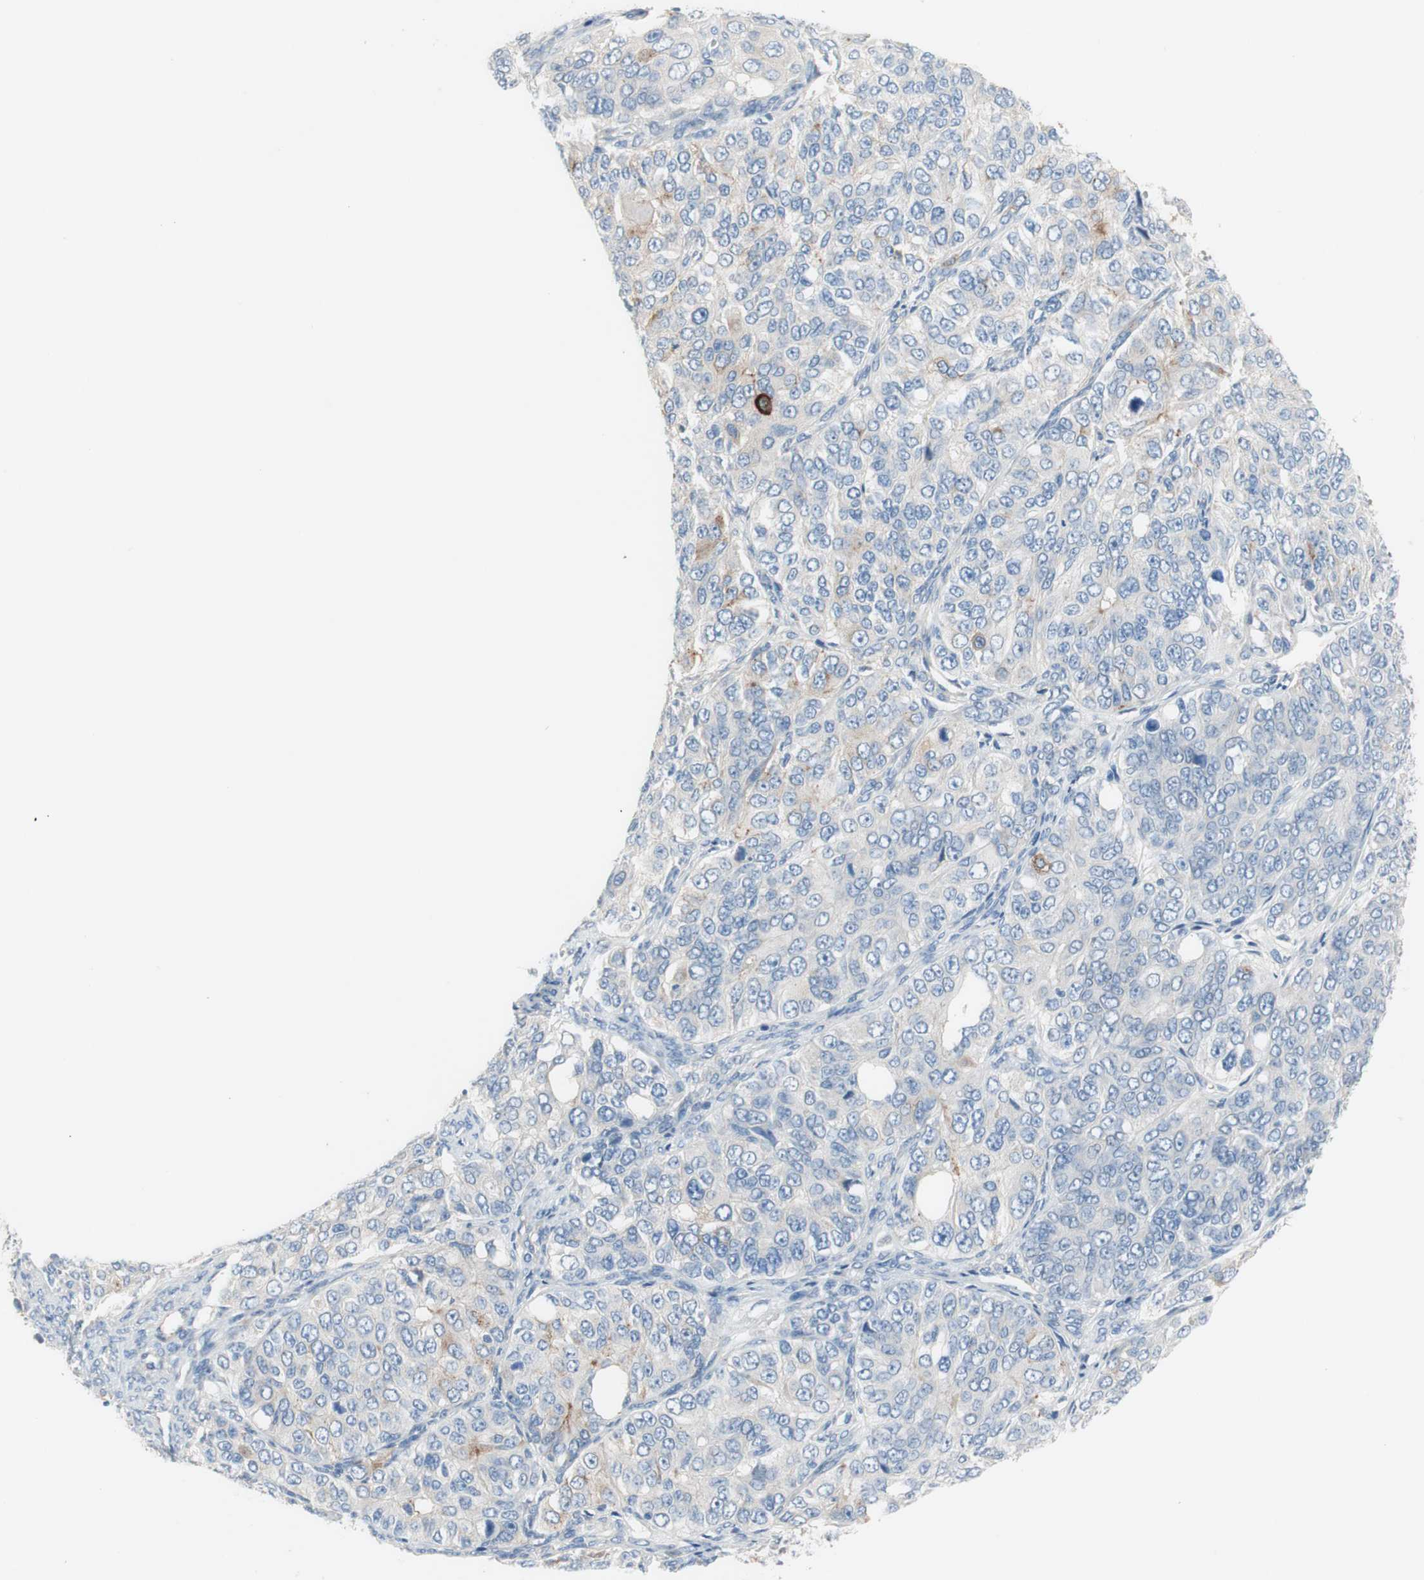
{"staining": {"intensity": "negative", "quantity": "none", "location": "none"}, "tissue": "ovarian cancer", "cell_type": "Tumor cells", "image_type": "cancer", "snomed": [{"axis": "morphology", "description": "Carcinoma, endometroid"}, {"axis": "topography", "description": "Ovary"}], "caption": "This is a photomicrograph of IHC staining of ovarian cancer (endometroid carcinoma), which shows no expression in tumor cells.", "gene": "FDFT1", "patient": {"sex": "female", "age": 51}}